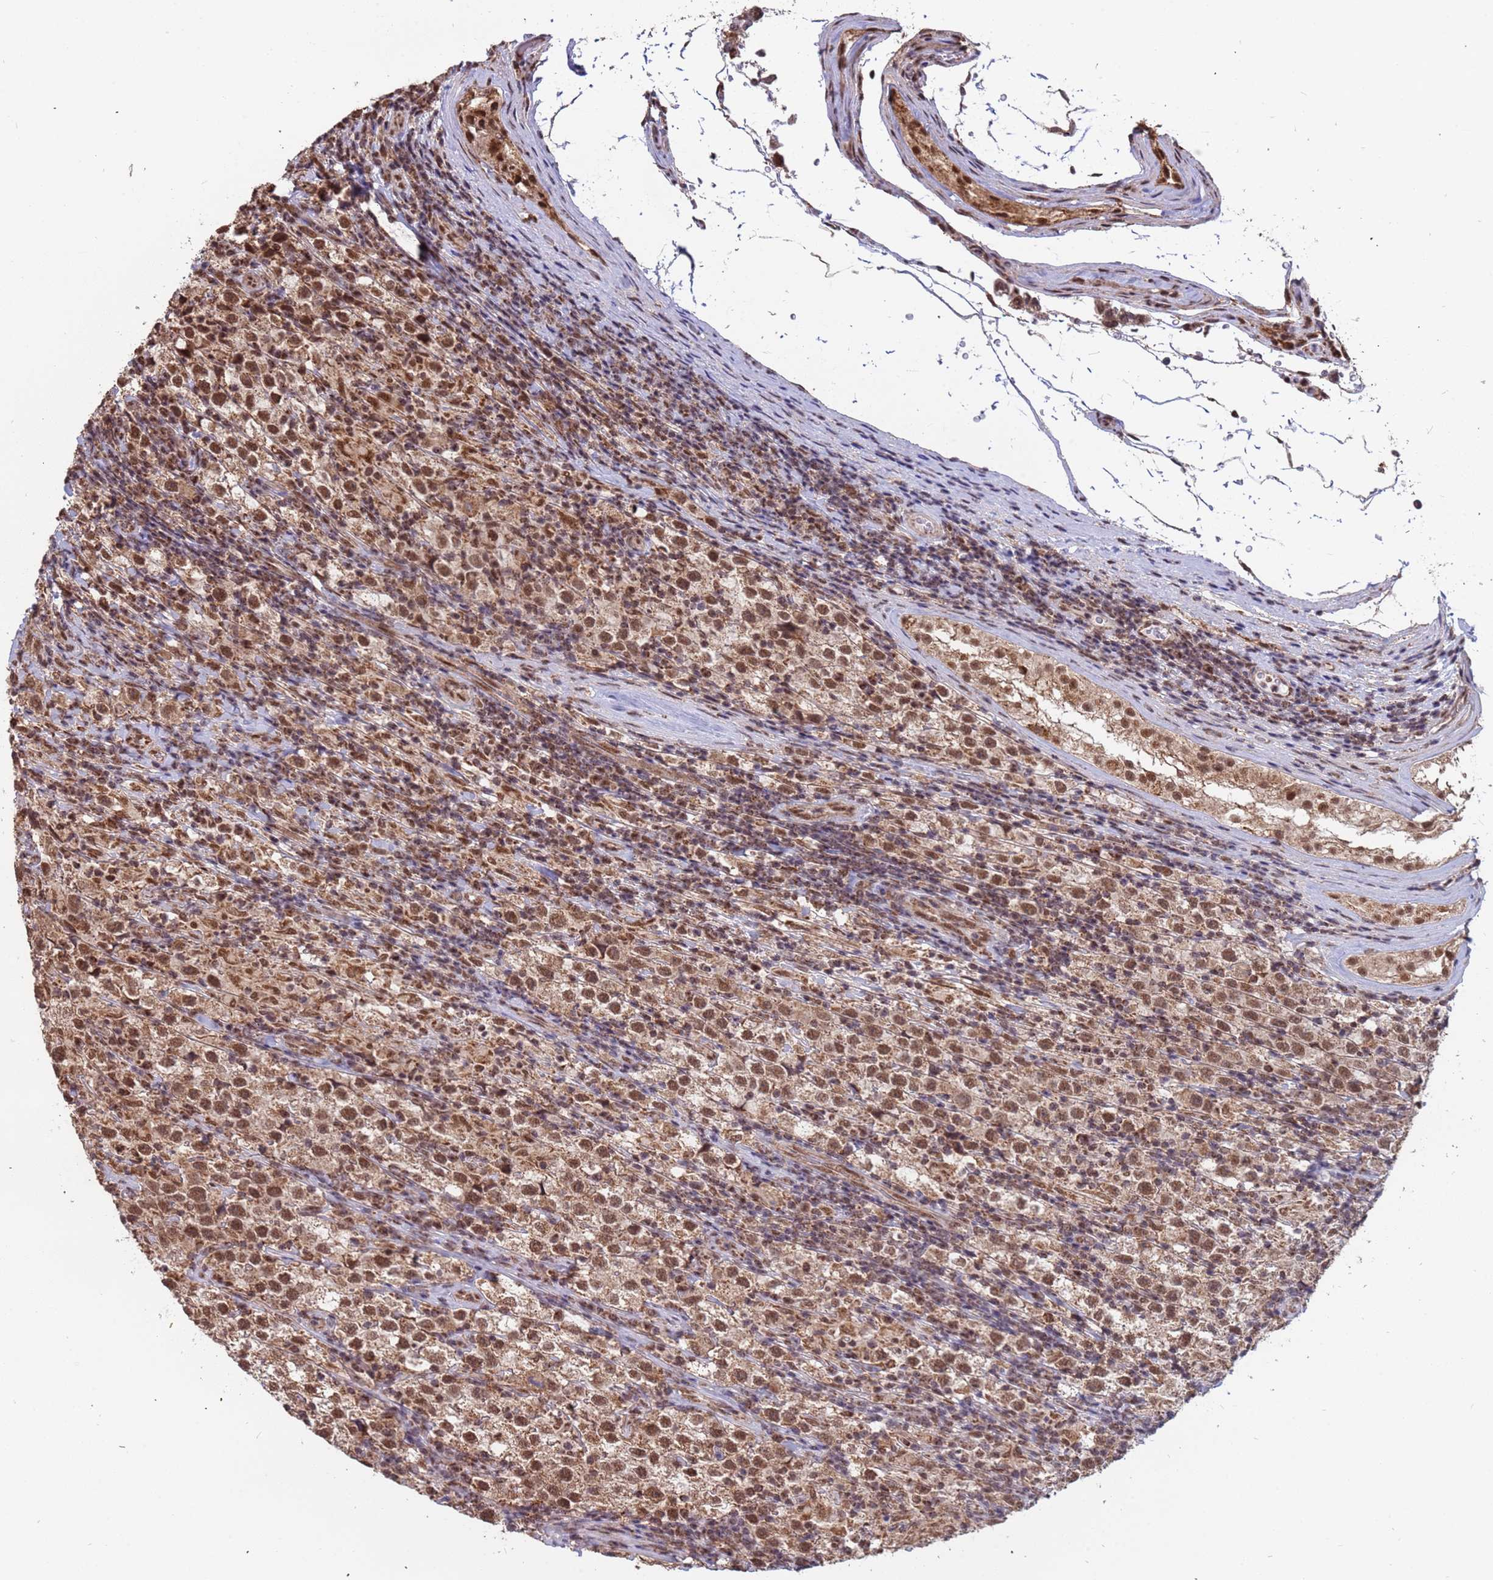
{"staining": {"intensity": "moderate", "quantity": ">75%", "location": "nuclear"}, "tissue": "testis cancer", "cell_type": "Tumor cells", "image_type": "cancer", "snomed": [{"axis": "morphology", "description": "Seminoma, NOS"}, {"axis": "morphology", "description": "Carcinoma, Embryonal, NOS"}, {"axis": "topography", "description": "Testis"}], "caption": "Immunohistochemistry photomicrograph of seminoma (testis) stained for a protein (brown), which displays medium levels of moderate nuclear staining in about >75% of tumor cells.", "gene": "DENND2B", "patient": {"sex": "male", "age": 41}}